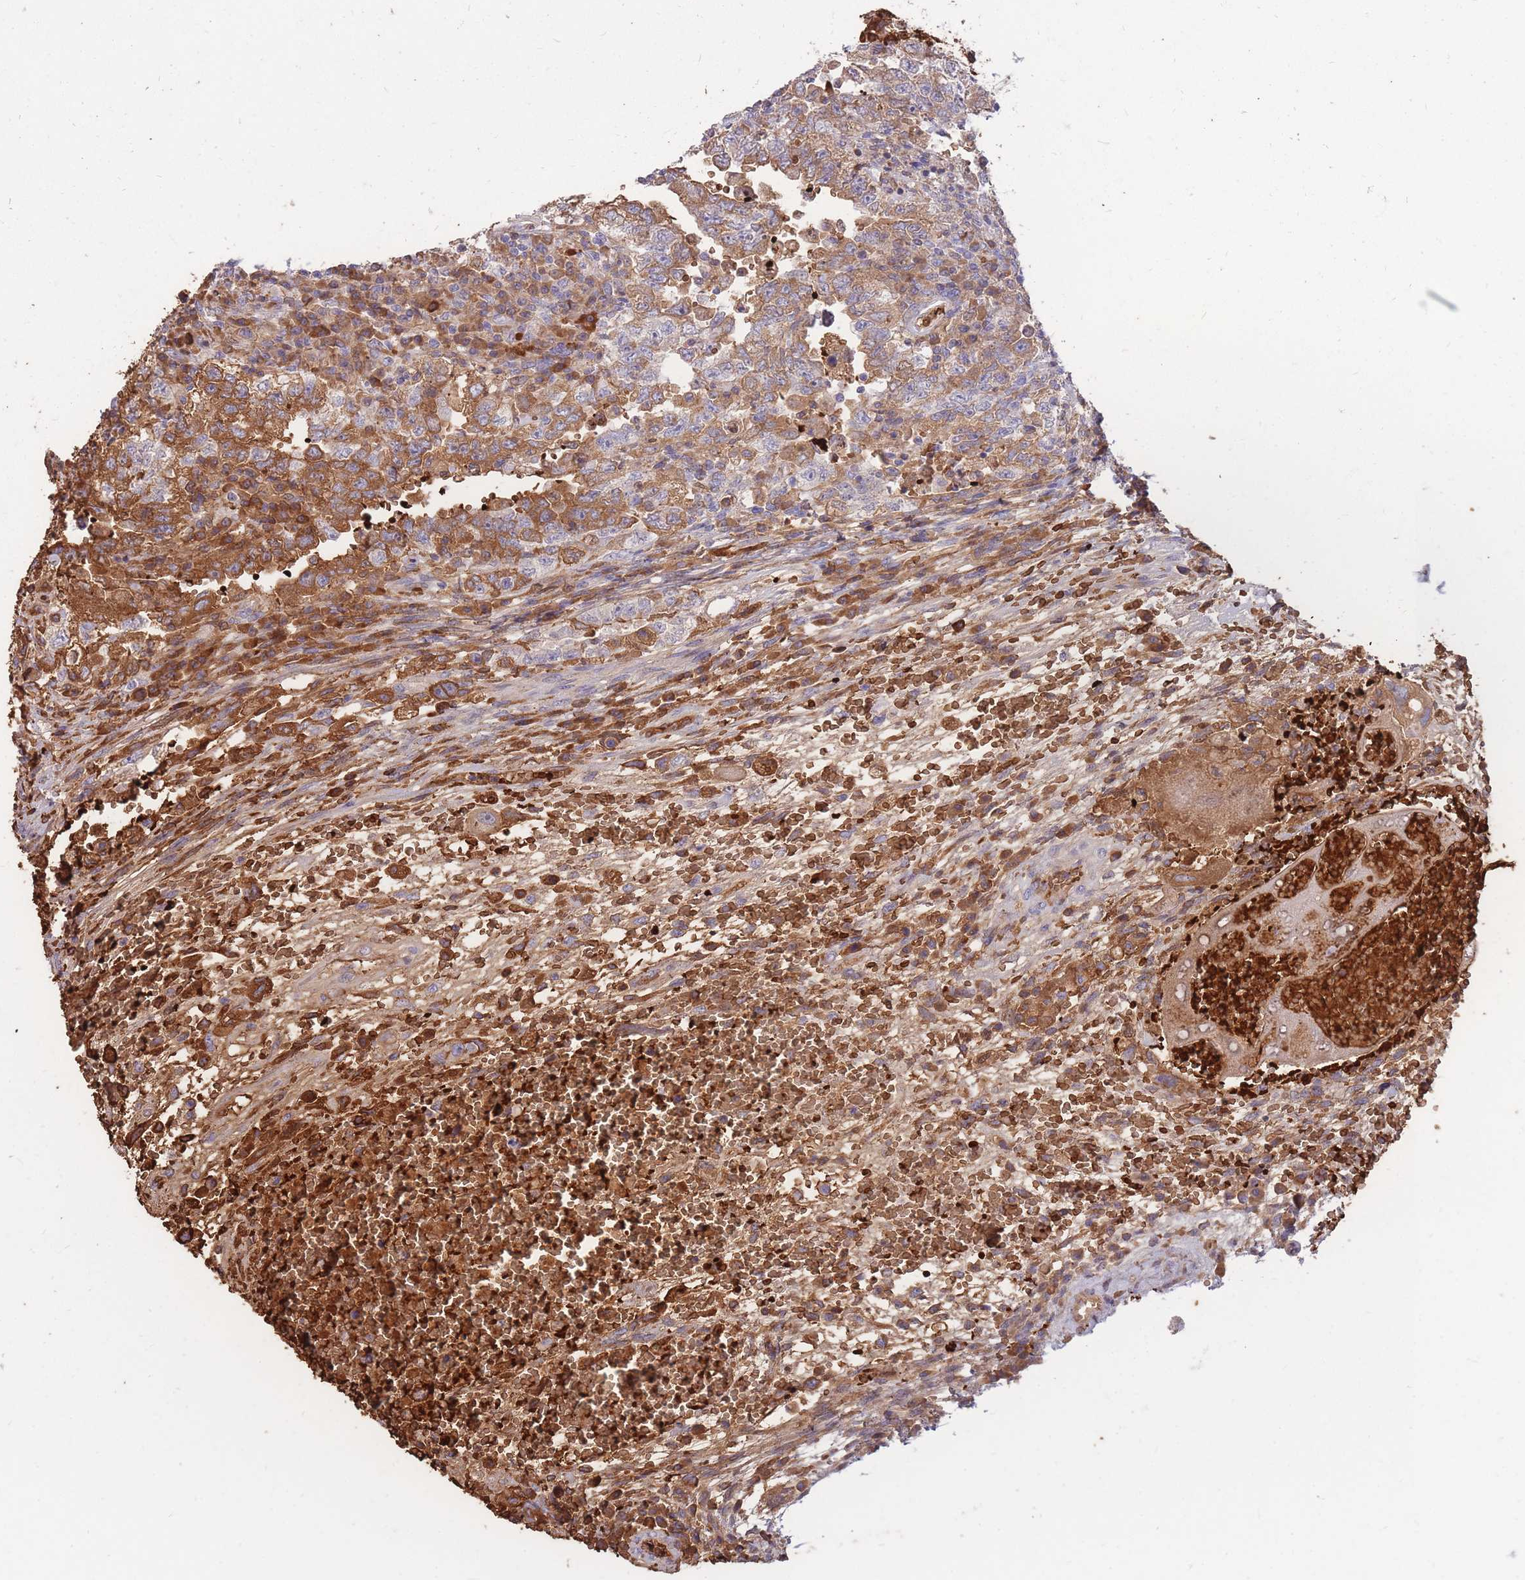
{"staining": {"intensity": "moderate", "quantity": "25%-75%", "location": "cytoplasmic/membranous"}, "tissue": "testis cancer", "cell_type": "Tumor cells", "image_type": "cancer", "snomed": [{"axis": "morphology", "description": "Carcinoma, Embryonal, NOS"}, {"axis": "topography", "description": "Testis"}], "caption": "The micrograph shows staining of testis cancer, revealing moderate cytoplasmic/membranous protein expression (brown color) within tumor cells.", "gene": "ATP10D", "patient": {"sex": "male", "age": 26}}